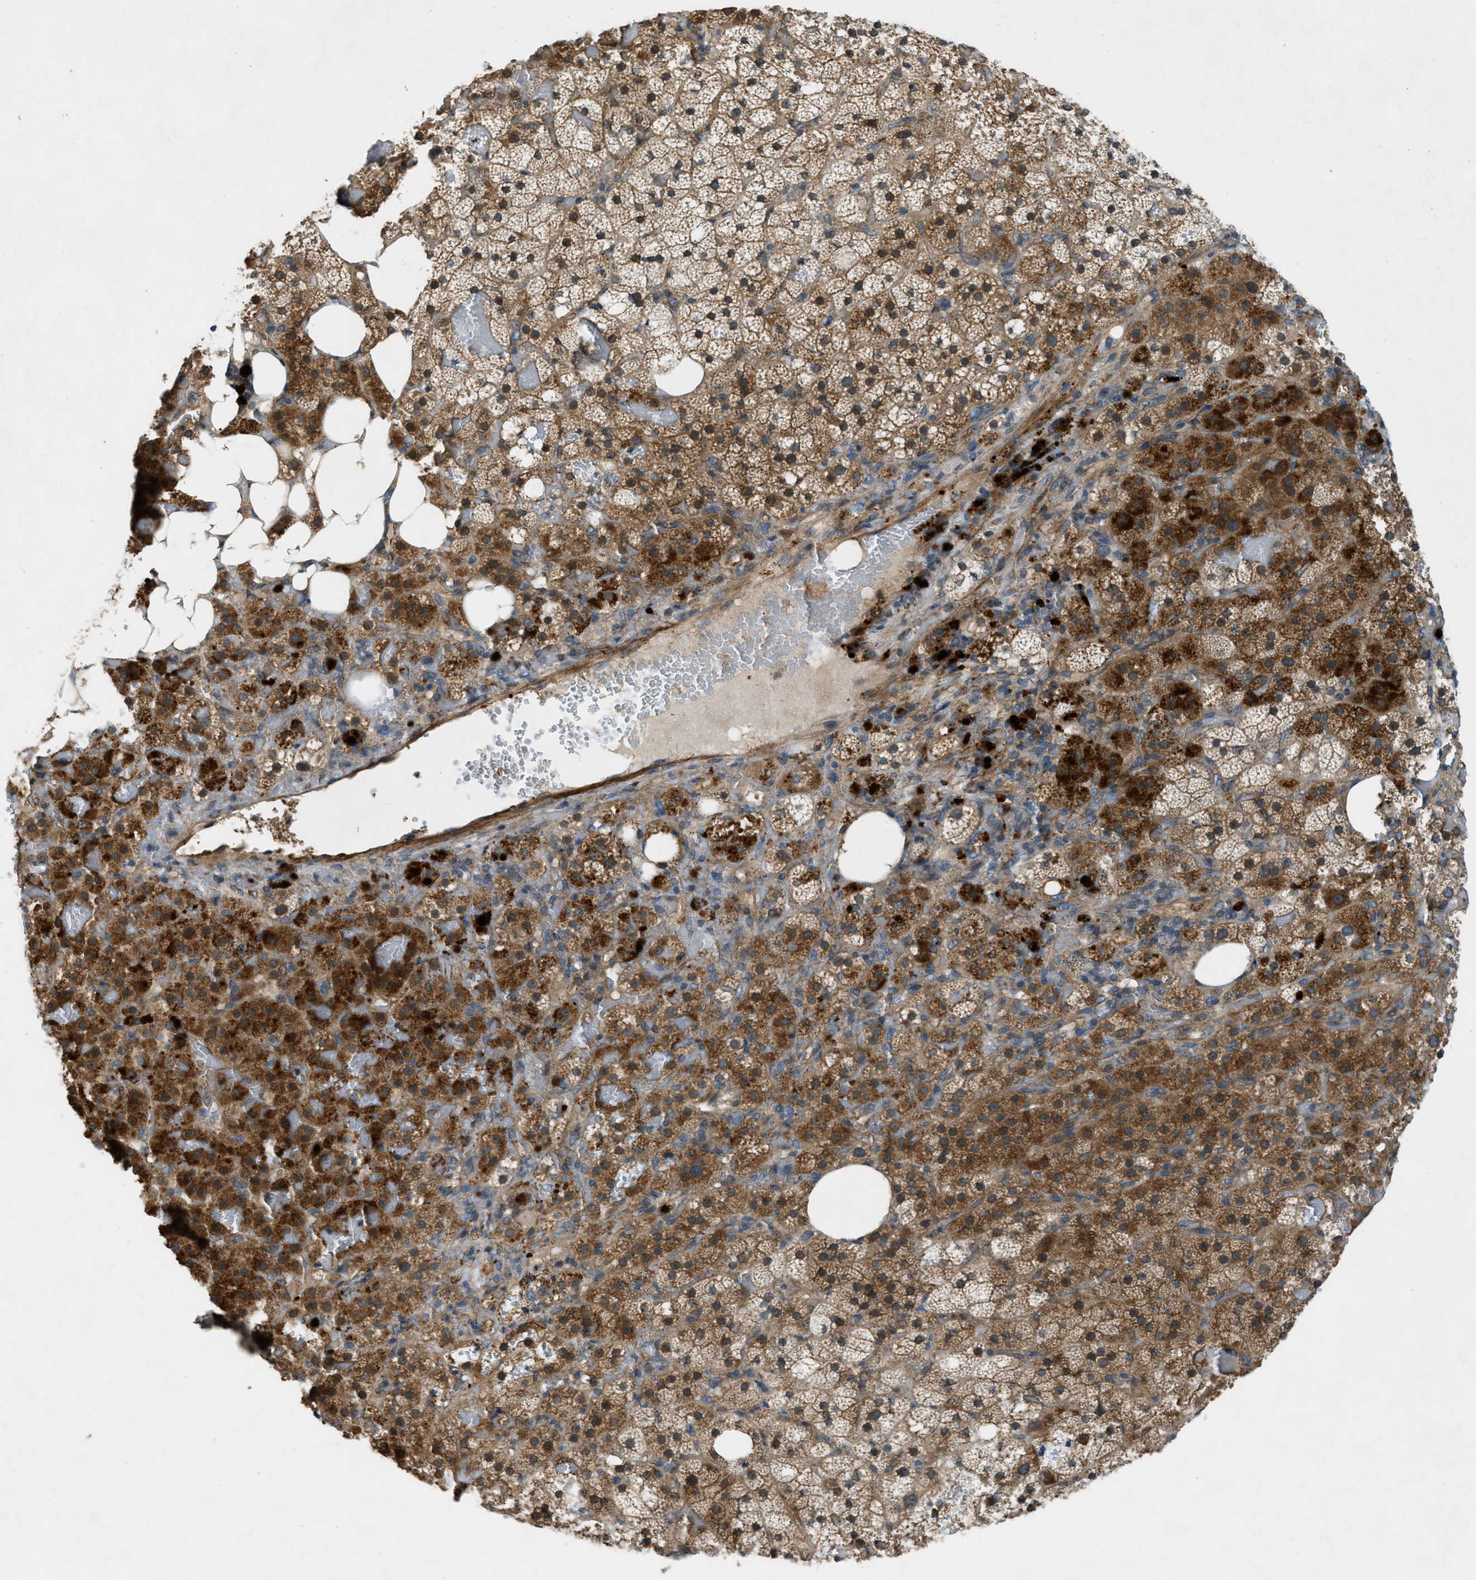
{"staining": {"intensity": "moderate", "quantity": ">75%", "location": "cytoplasmic/membranous"}, "tissue": "adrenal gland", "cell_type": "Glandular cells", "image_type": "normal", "snomed": [{"axis": "morphology", "description": "Normal tissue, NOS"}, {"axis": "topography", "description": "Adrenal gland"}], "caption": "Moderate cytoplasmic/membranous protein positivity is appreciated in about >75% of glandular cells in adrenal gland.", "gene": "VEZT", "patient": {"sex": "female", "age": 59}}